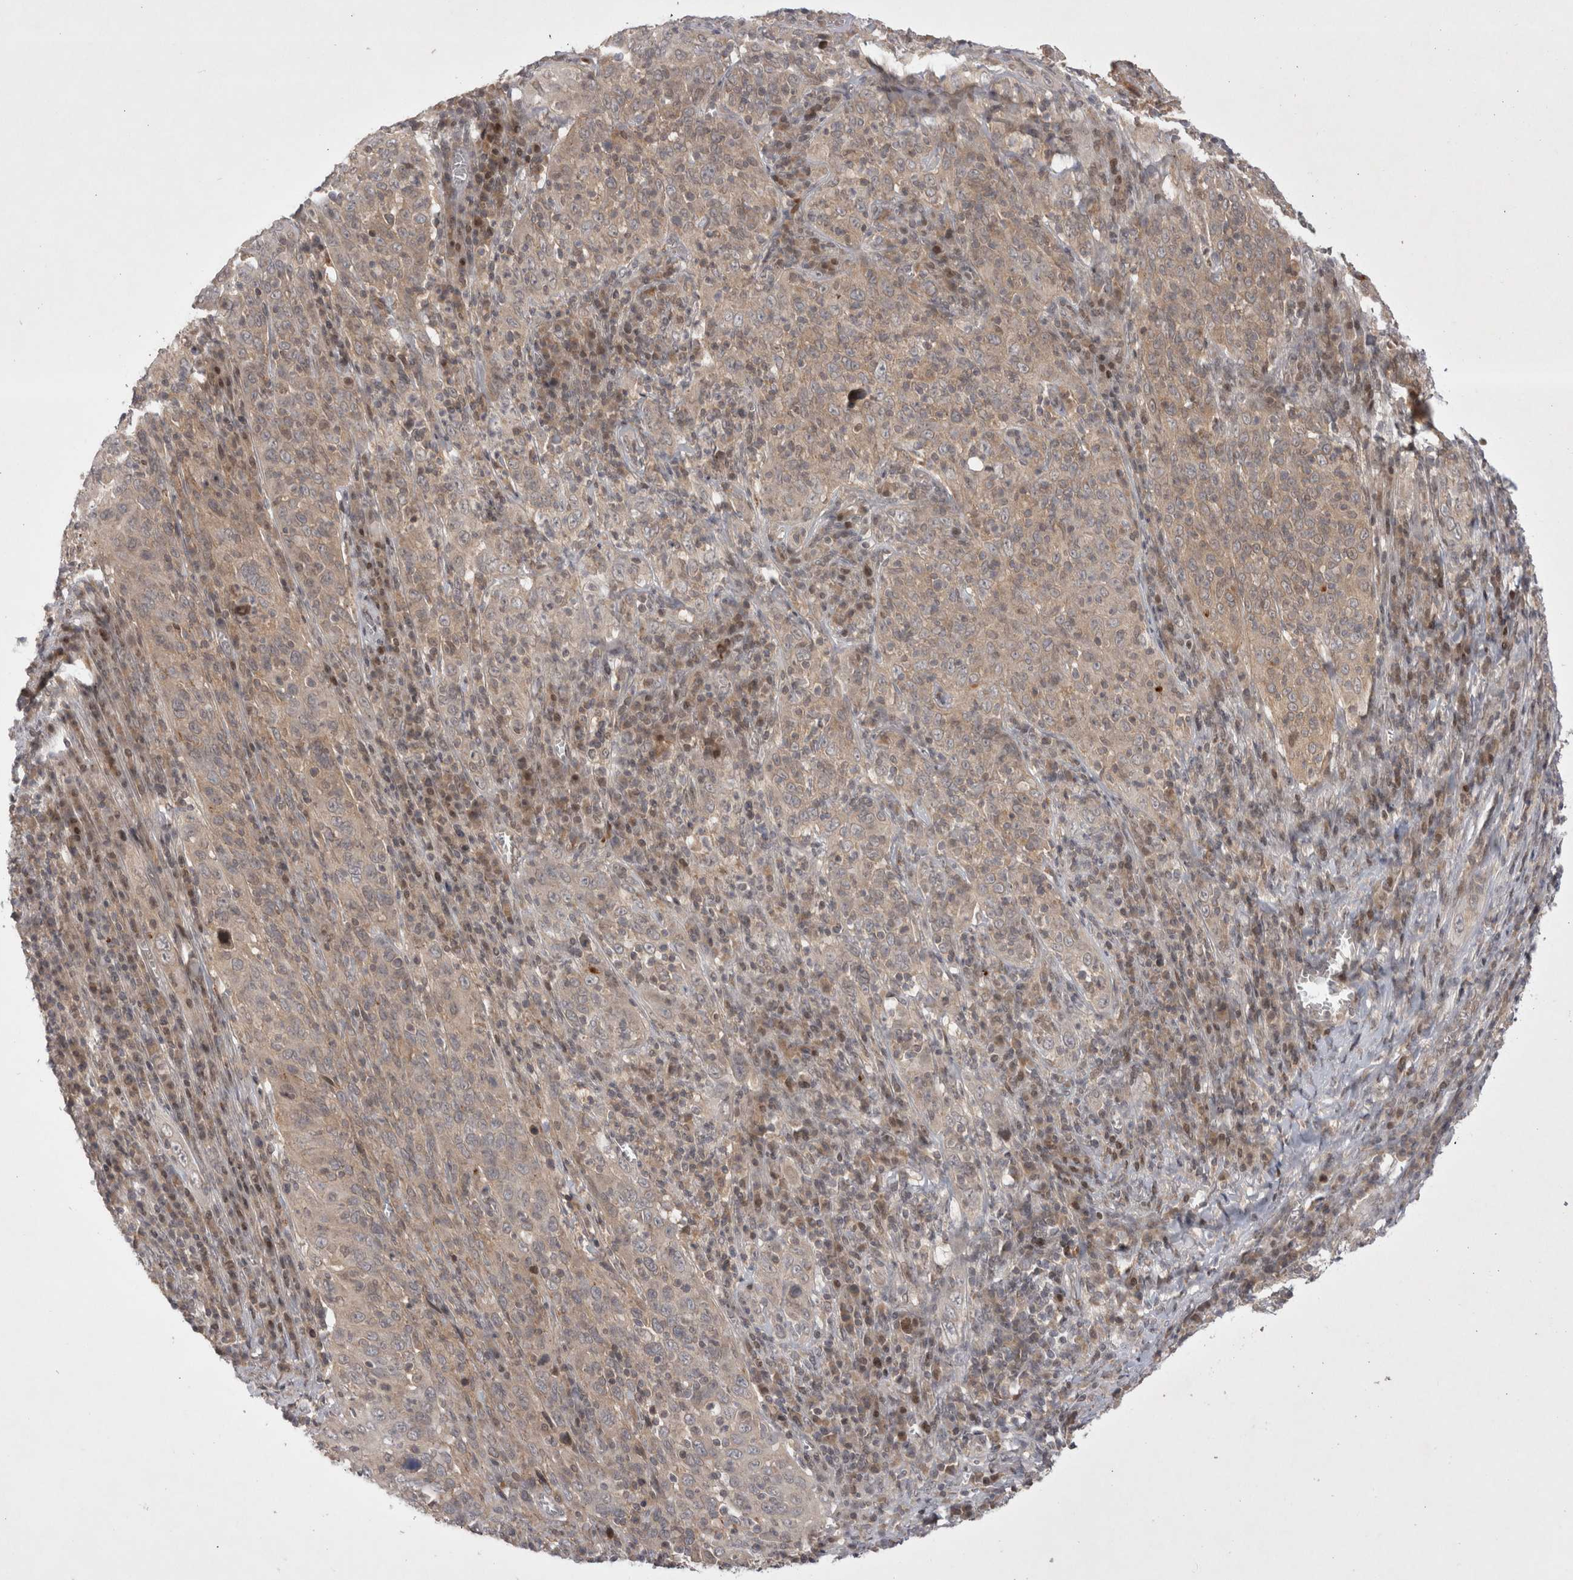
{"staining": {"intensity": "weak", "quantity": ">75%", "location": "cytoplasmic/membranous"}, "tissue": "cervical cancer", "cell_type": "Tumor cells", "image_type": "cancer", "snomed": [{"axis": "morphology", "description": "Squamous cell carcinoma, NOS"}, {"axis": "topography", "description": "Cervix"}], "caption": "Squamous cell carcinoma (cervical) tissue demonstrates weak cytoplasmic/membranous staining in approximately >75% of tumor cells", "gene": "PLEKHM1", "patient": {"sex": "female", "age": 46}}